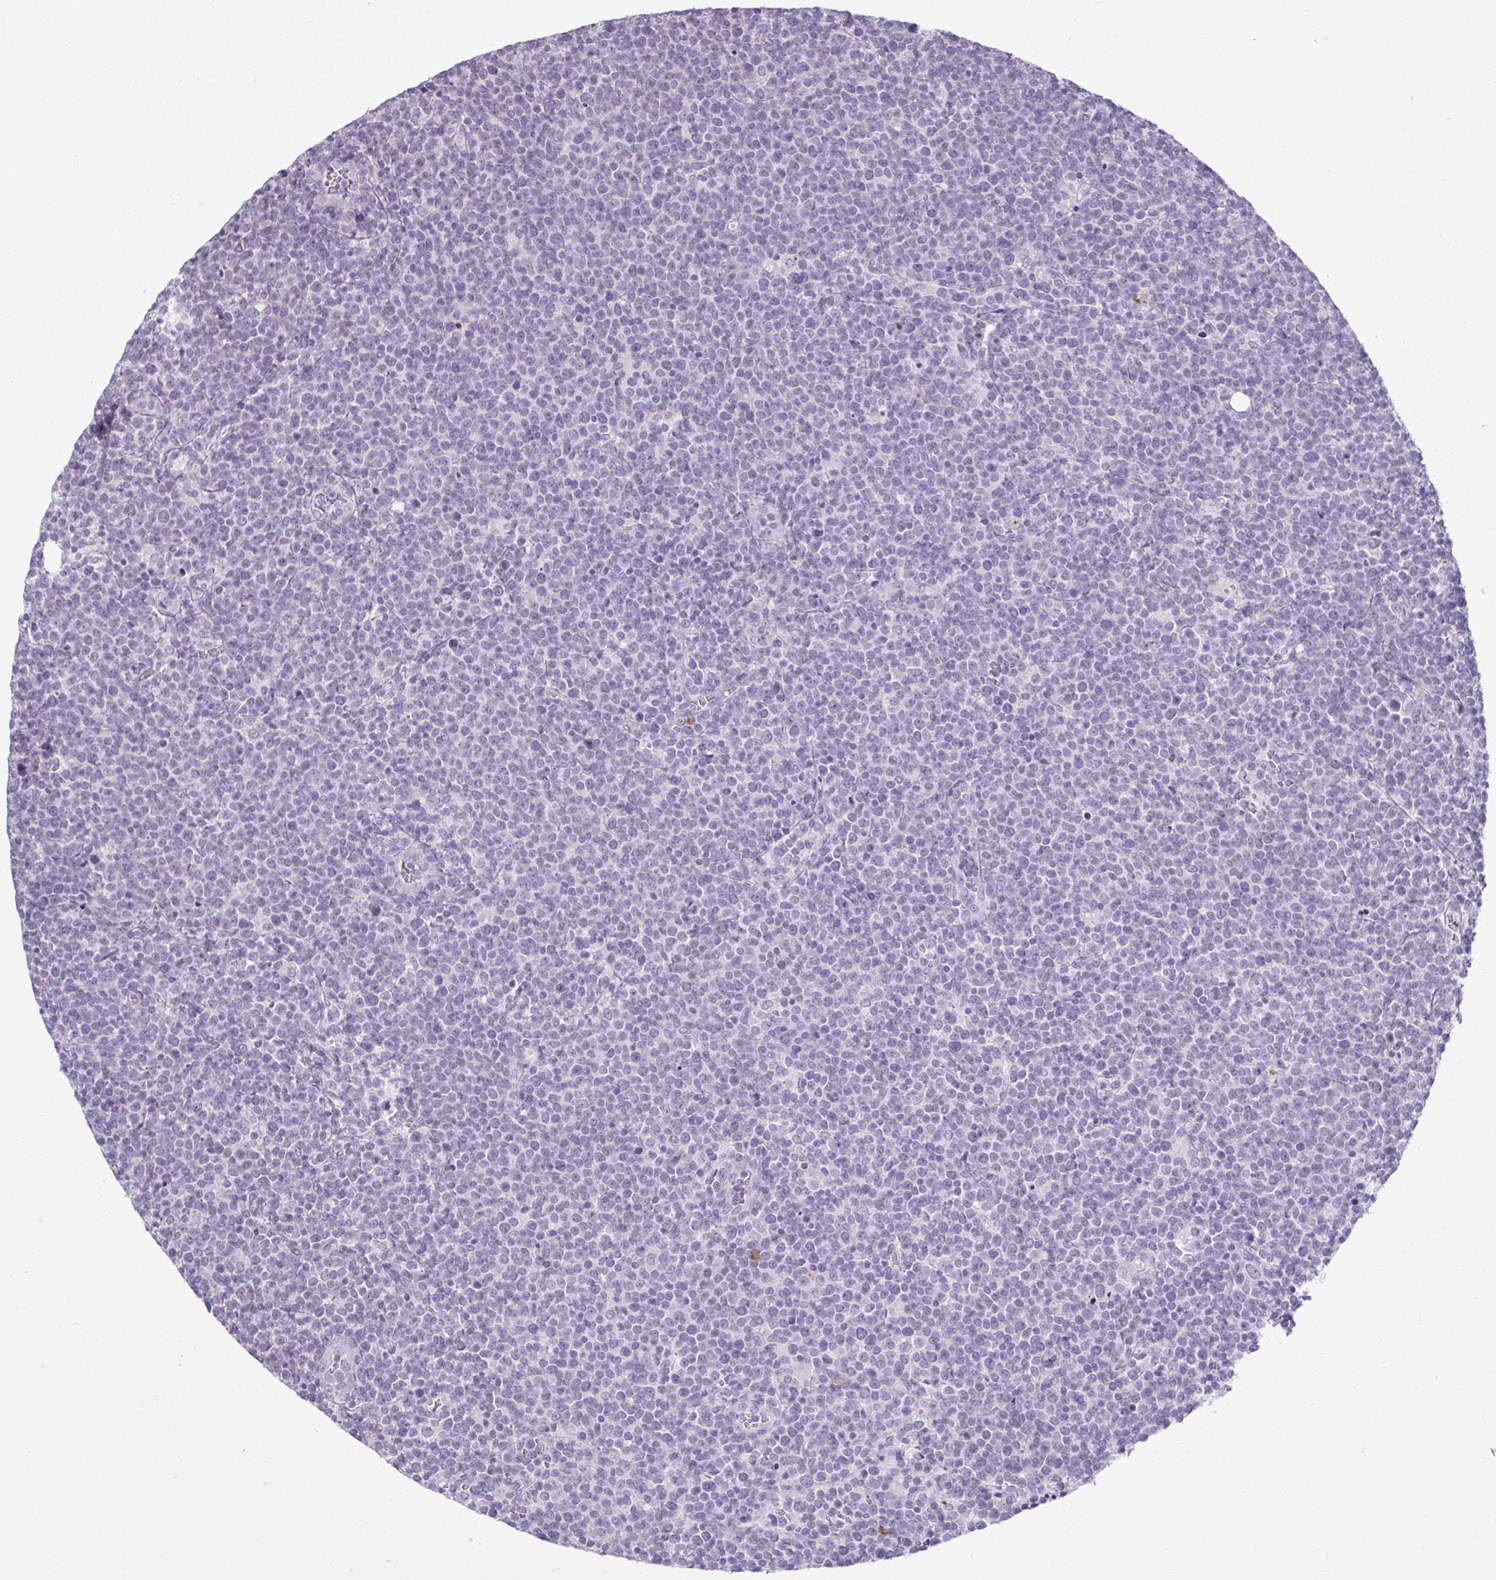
{"staining": {"intensity": "negative", "quantity": "none", "location": "none"}, "tissue": "lymphoma", "cell_type": "Tumor cells", "image_type": "cancer", "snomed": [{"axis": "morphology", "description": "Malignant lymphoma, non-Hodgkin's type, High grade"}, {"axis": "topography", "description": "Lymph node"}], "caption": "High magnification brightfield microscopy of high-grade malignant lymphoma, non-Hodgkin's type stained with DAB (brown) and counterstained with hematoxylin (blue): tumor cells show no significant positivity.", "gene": "SPAG1", "patient": {"sex": "male", "age": 61}}